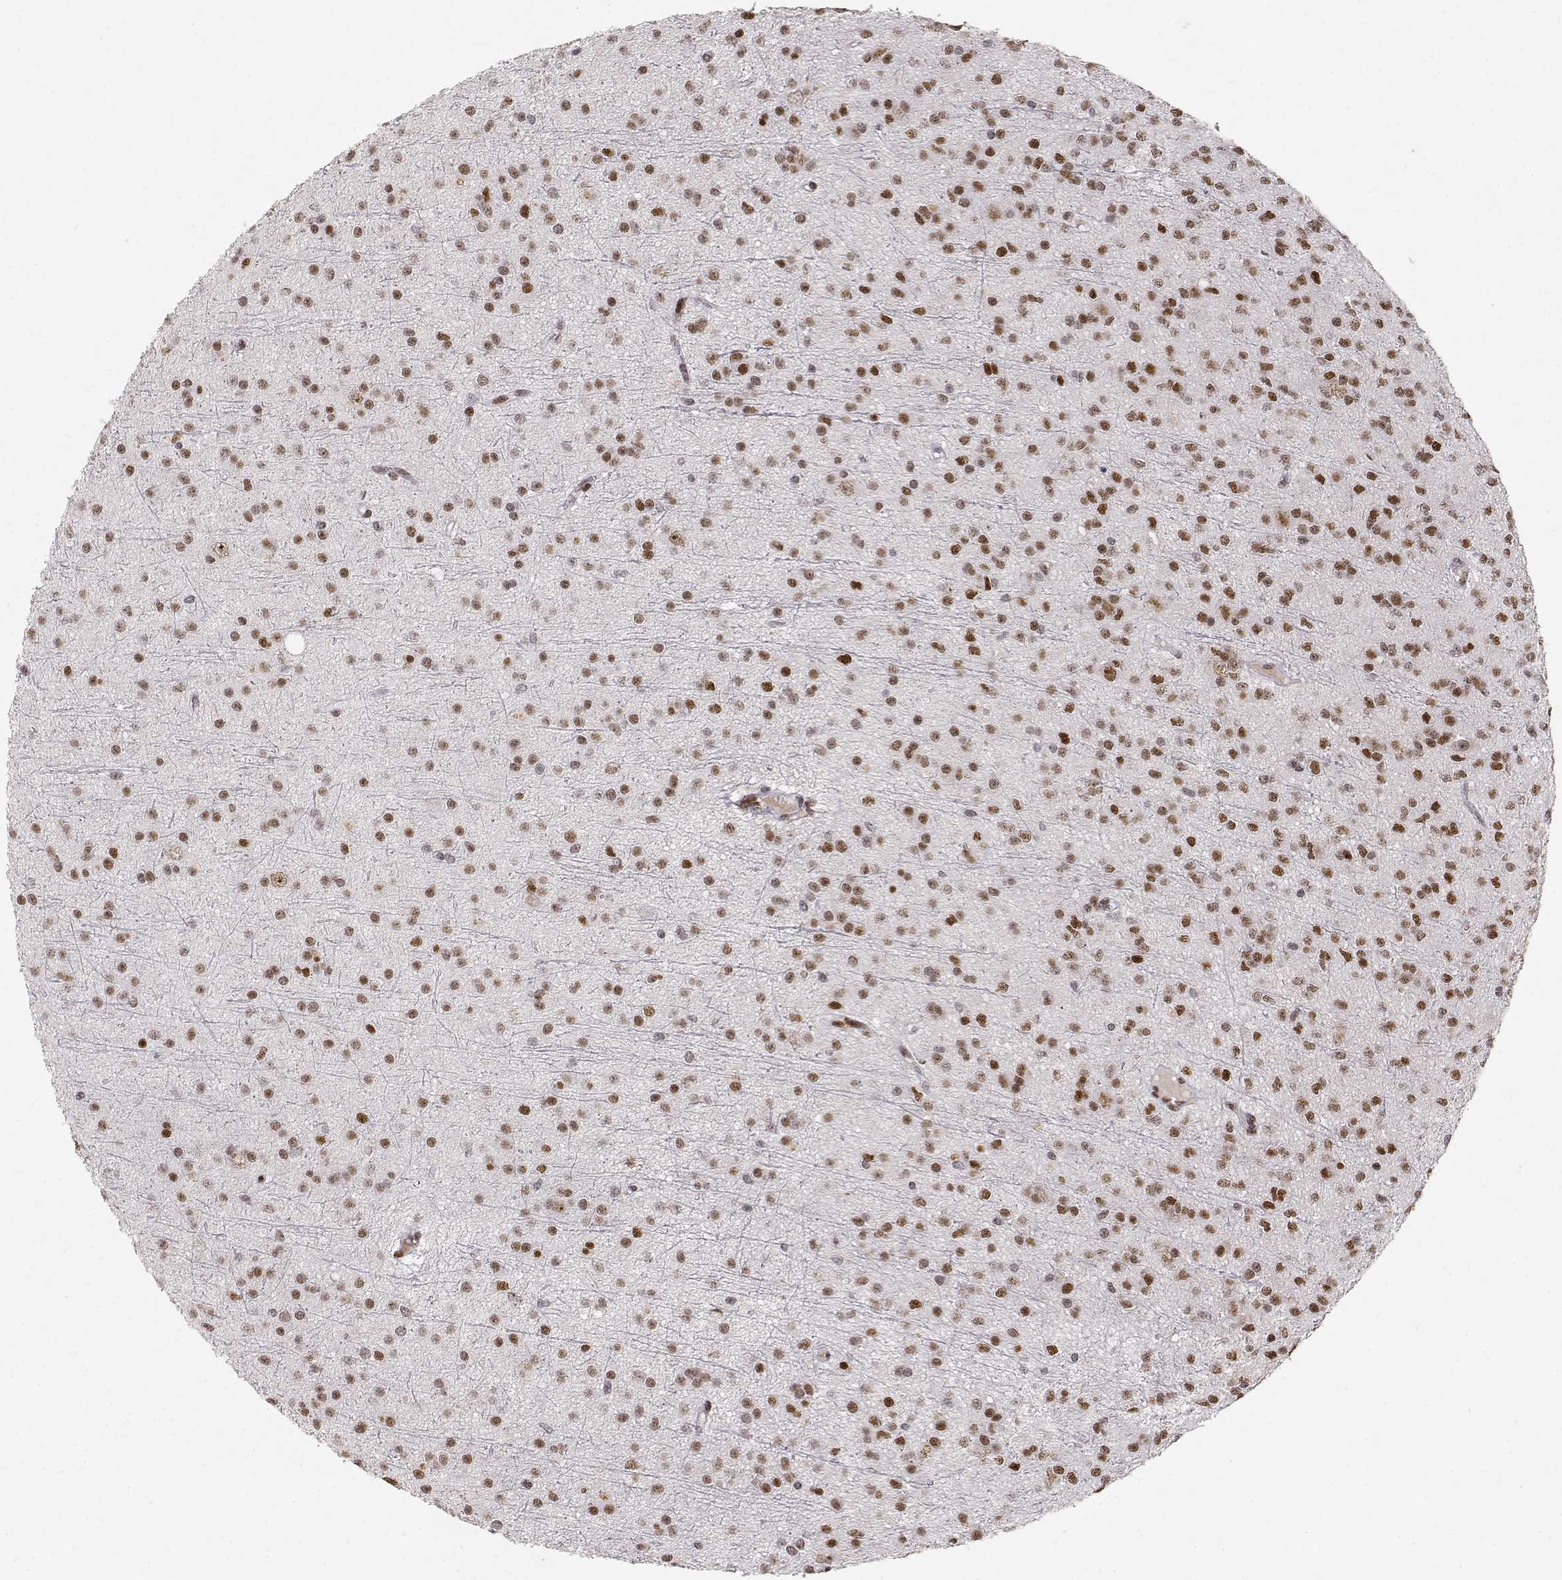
{"staining": {"intensity": "moderate", "quantity": ">75%", "location": "nuclear"}, "tissue": "glioma", "cell_type": "Tumor cells", "image_type": "cancer", "snomed": [{"axis": "morphology", "description": "Glioma, malignant, Low grade"}, {"axis": "topography", "description": "Brain"}], "caption": "Tumor cells display medium levels of moderate nuclear expression in approximately >75% of cells in malignant glioma (low-grade). The staining is performed using DAB (3,3'-diaminobenzidine) brown chromogen to label protein expression. The nuclei are counter-stained blue using hematoxylin.", "gene": "RSF1", "patient": {"sex": "male", "age": 27}}